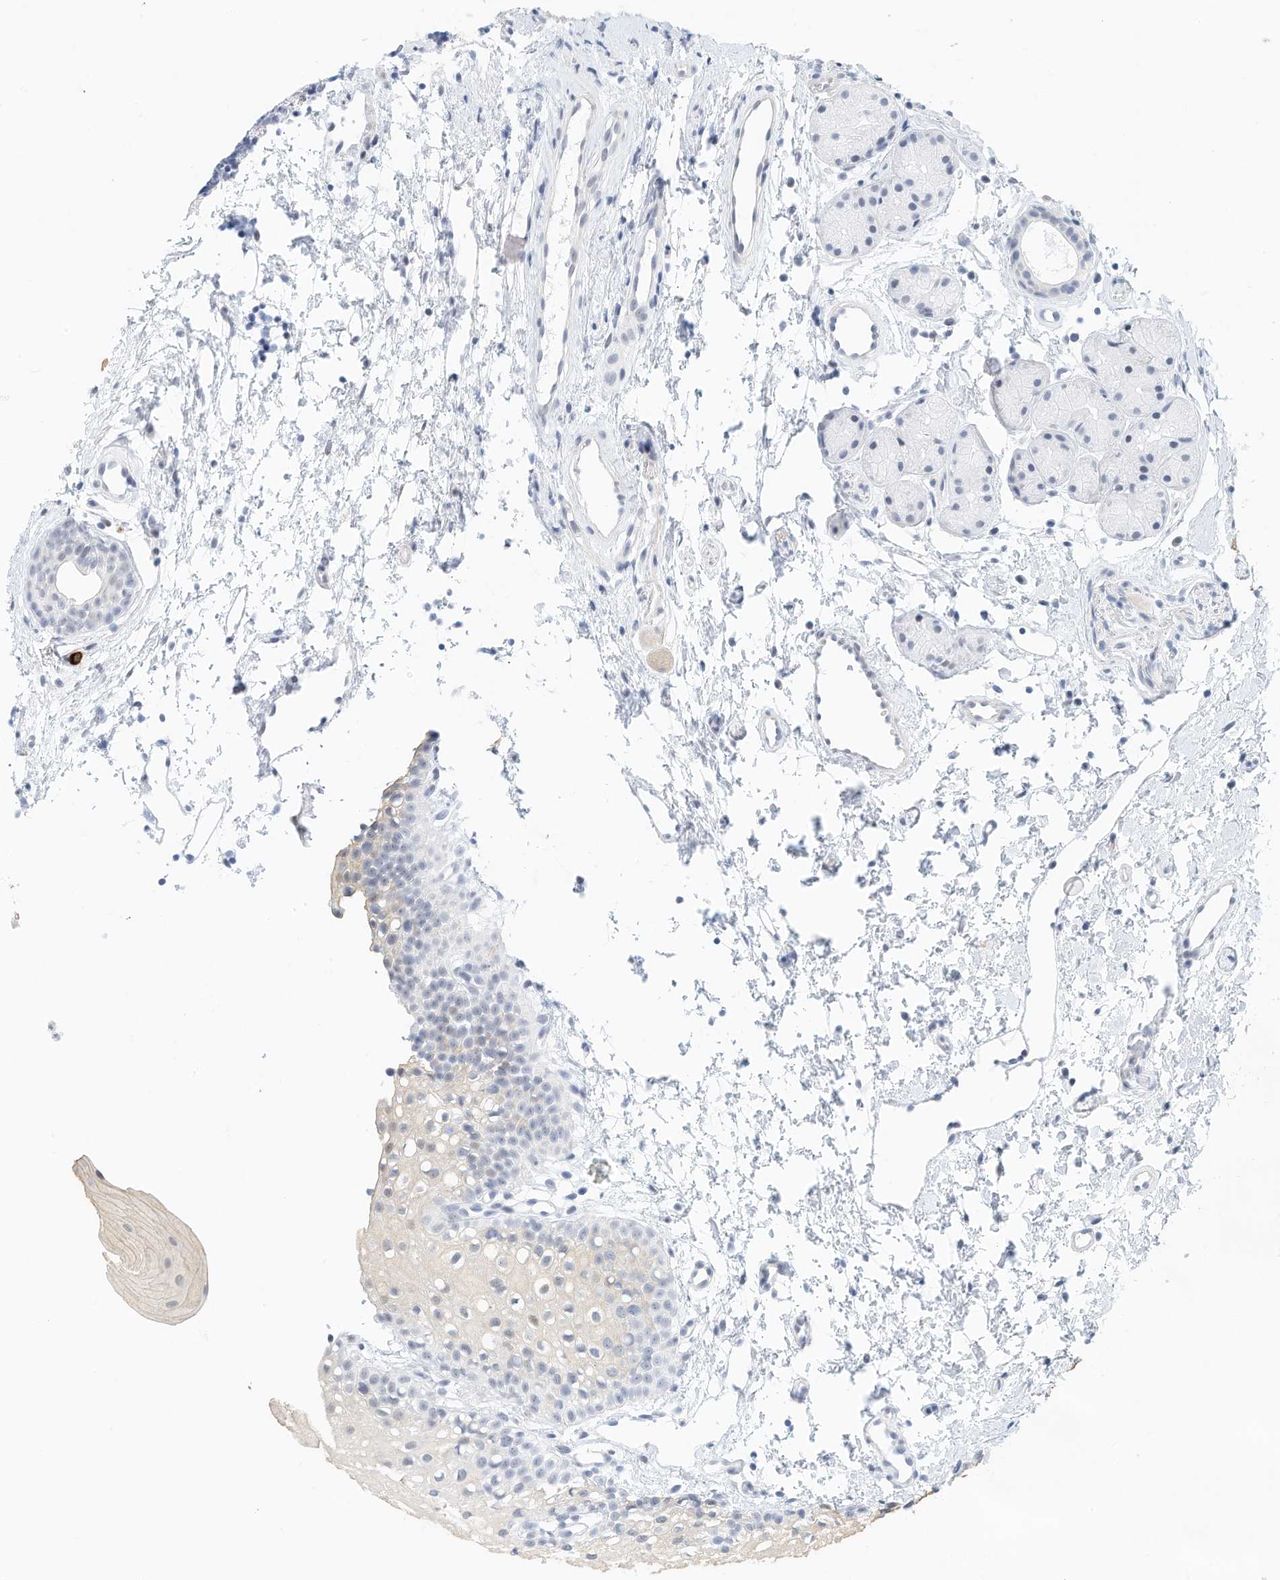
{"staining": {"intensity": "negative", "quantity": "none", "location": "none"}, "tissue": "oral mucosa", "cell_type": "Squamous epithelial cells", "image_type": "normal", "snomed": [{"axis": "morphology", "description": "Normal tissue, NOS"}, {"axis": "topography", "description": "Oral tissue"}], "caption": "An immunohistochemistry micrograph of unremarkable oral mucosa is shown. There is no staining in squamous epithelial cells of oral mucosa. The staining is performed using DAB brown chromogen with nuclei counter-stained in using hematoxylin.", "gene": "ARHGAP28", "patient": {"sex": "male", "age": 28}}